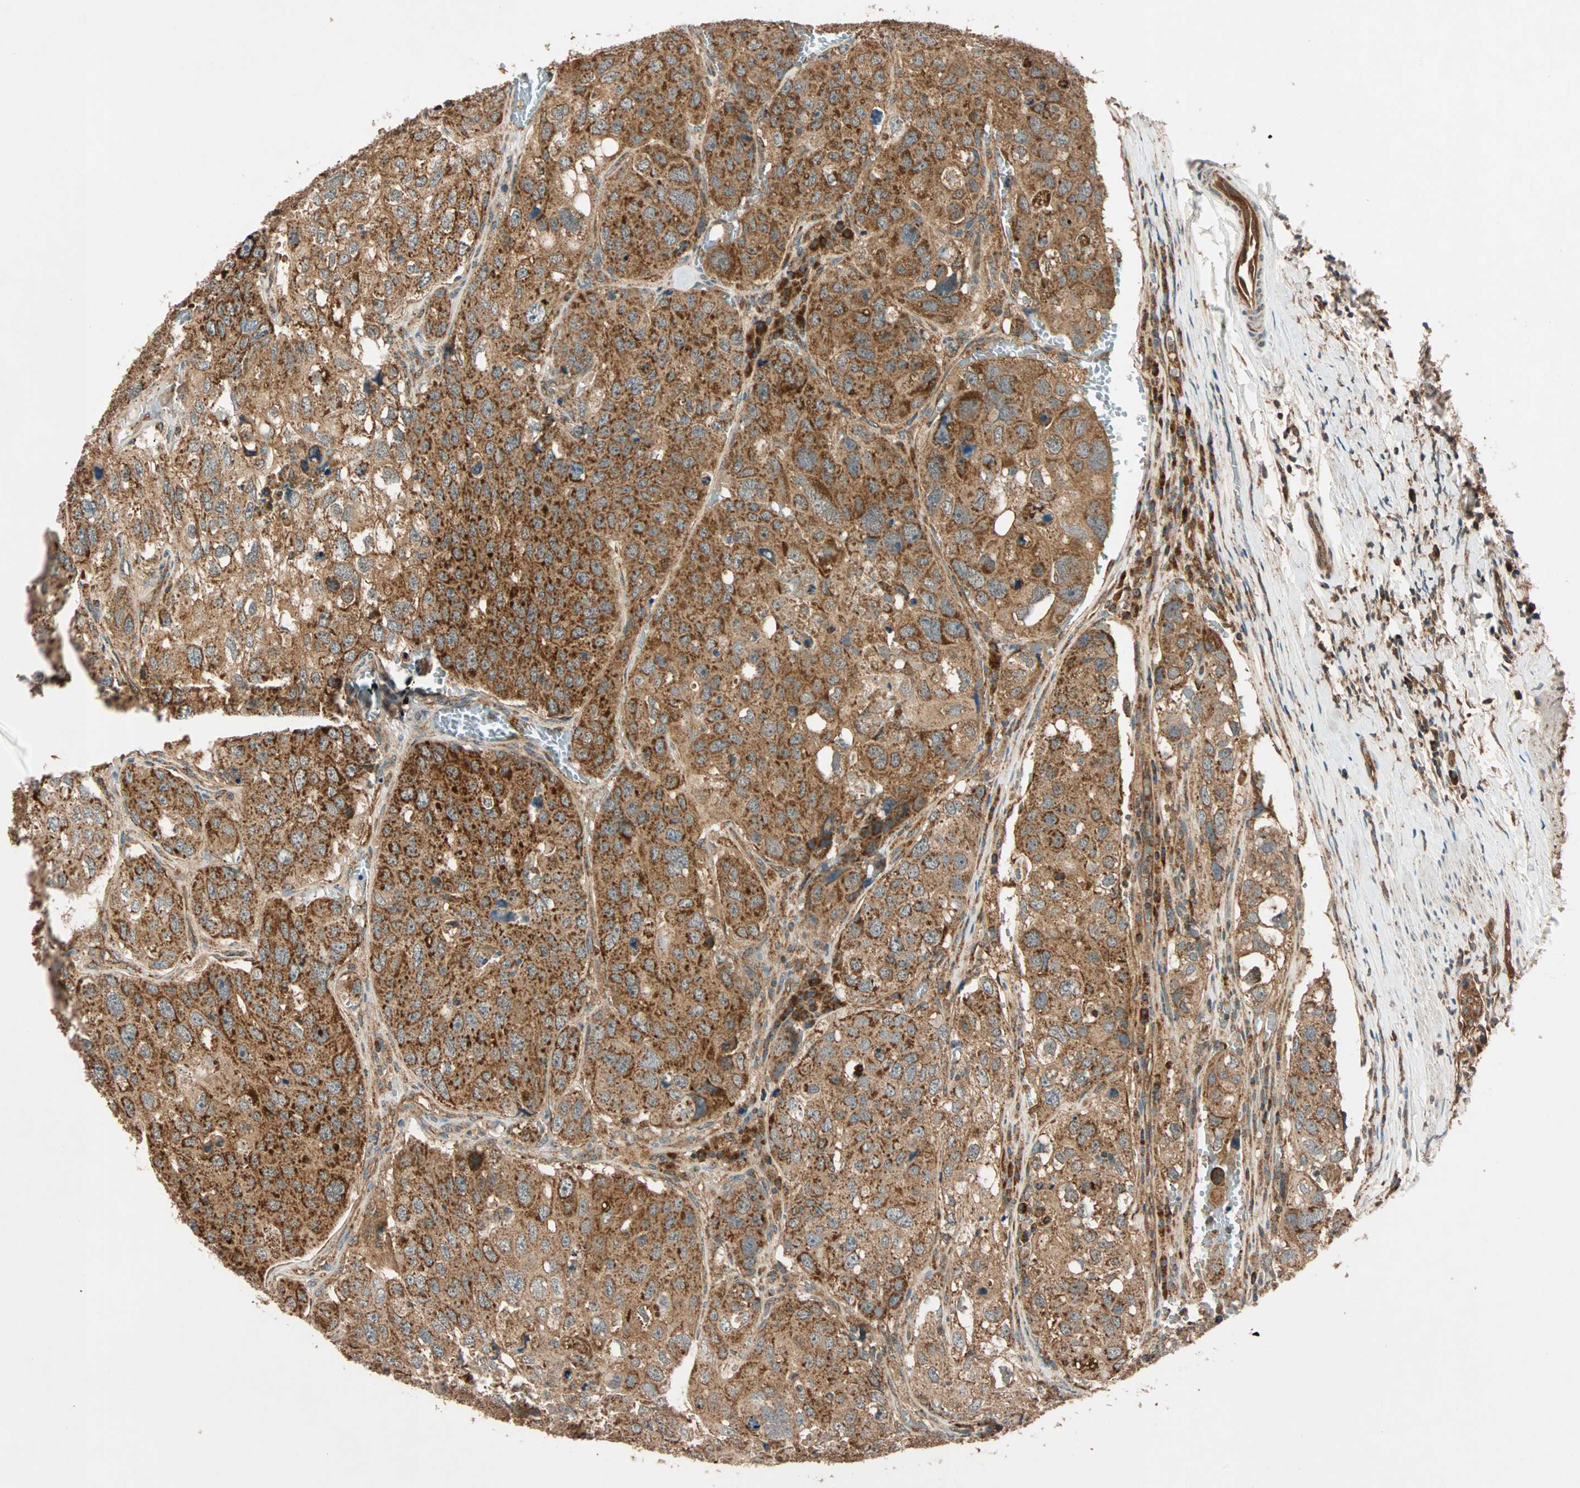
{"staining": {"intensity": "strong", "quantity": ">75%", "location": "cytoplasmic/membranous"}, "tissue": "urothelial cancer", "cell_type": "Tumor cells", "image_type": "cancer", "snomed": [{"axis": "morphology", "description": "Urothelial carcinoma, High grade"}, {"axis": "topography", "description": "Lymph node"}, {"axis": "topography", "description": "Urinary bladder"}], "caption": "Immunohistochemical staining of urothelial cancer reveals strong cytoplasmic/membranous protein staining in about >75% of tumor cells. (Brightfield microscopy of DAB IHC at high magnification).", "gene": "MAPK1", "patient": {"sex": "male", "age": 51}}